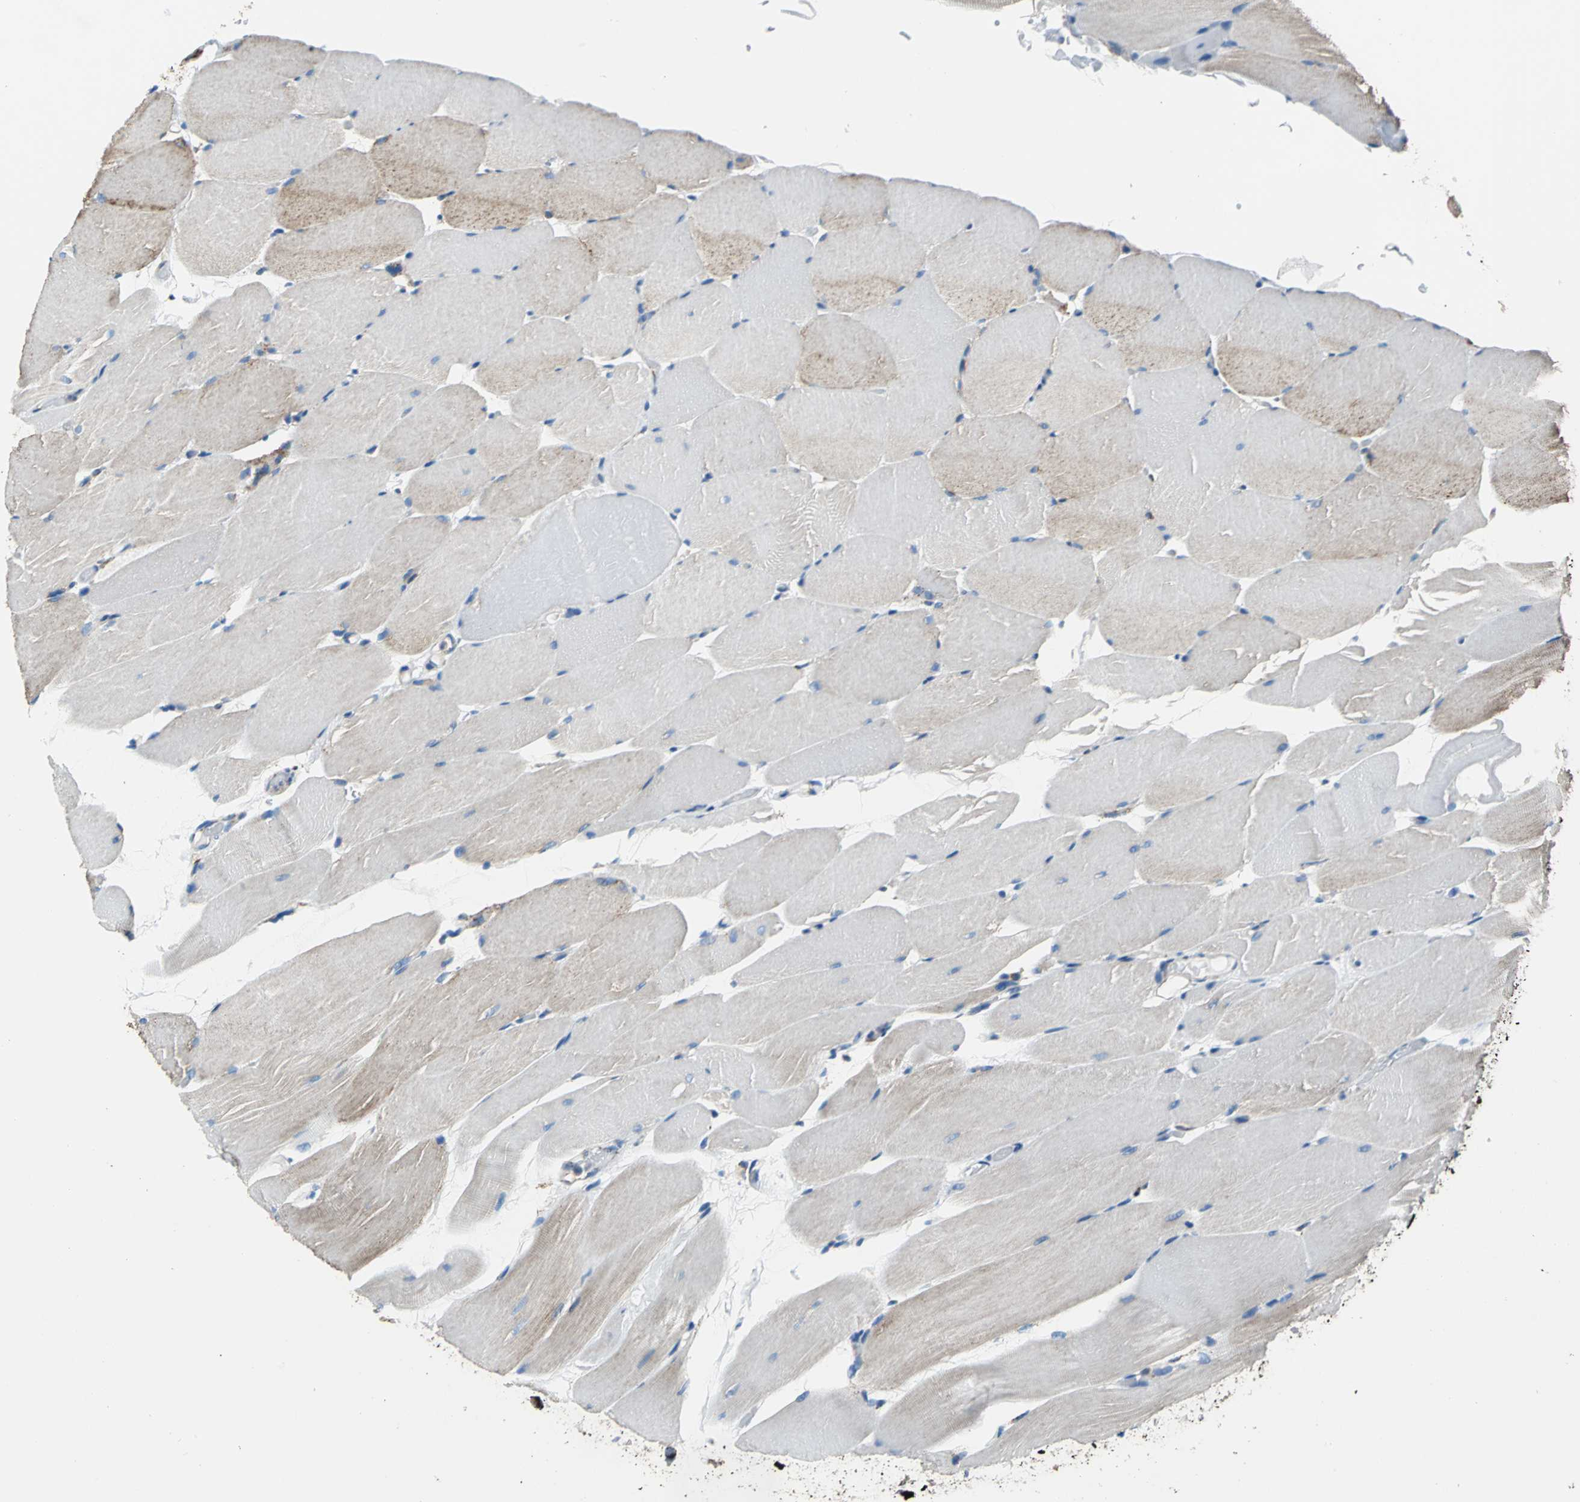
{"staining": {"intensity": "moderate", "quantity": "25%-75%", "location": "cytoplasmic/membranous"}, "tissue": "skeletal muscle", "cell_type": "Myocytes", "image_type": "normal", "snomed": [{"axis": "morphology", "description": "Normal tissue, NOS"}, {"axis": "topography", "description": "Skeletal muscle"}, {"axis": "topography", "description": "Parathyroid gland"}], "caption": "The photomicrograph exhibits immunohistochemical staining of benign skeletal muscle. There is moderate cytoplasmic/membranous positivity is appreciated in about 25%-75% of myocytes. Immunohistochemistry (ihc) stains the protein of interest in brown and the nuclei are stained blue.", "gene": "ECH1", "patient": {"sex": "female", "age": 37}}